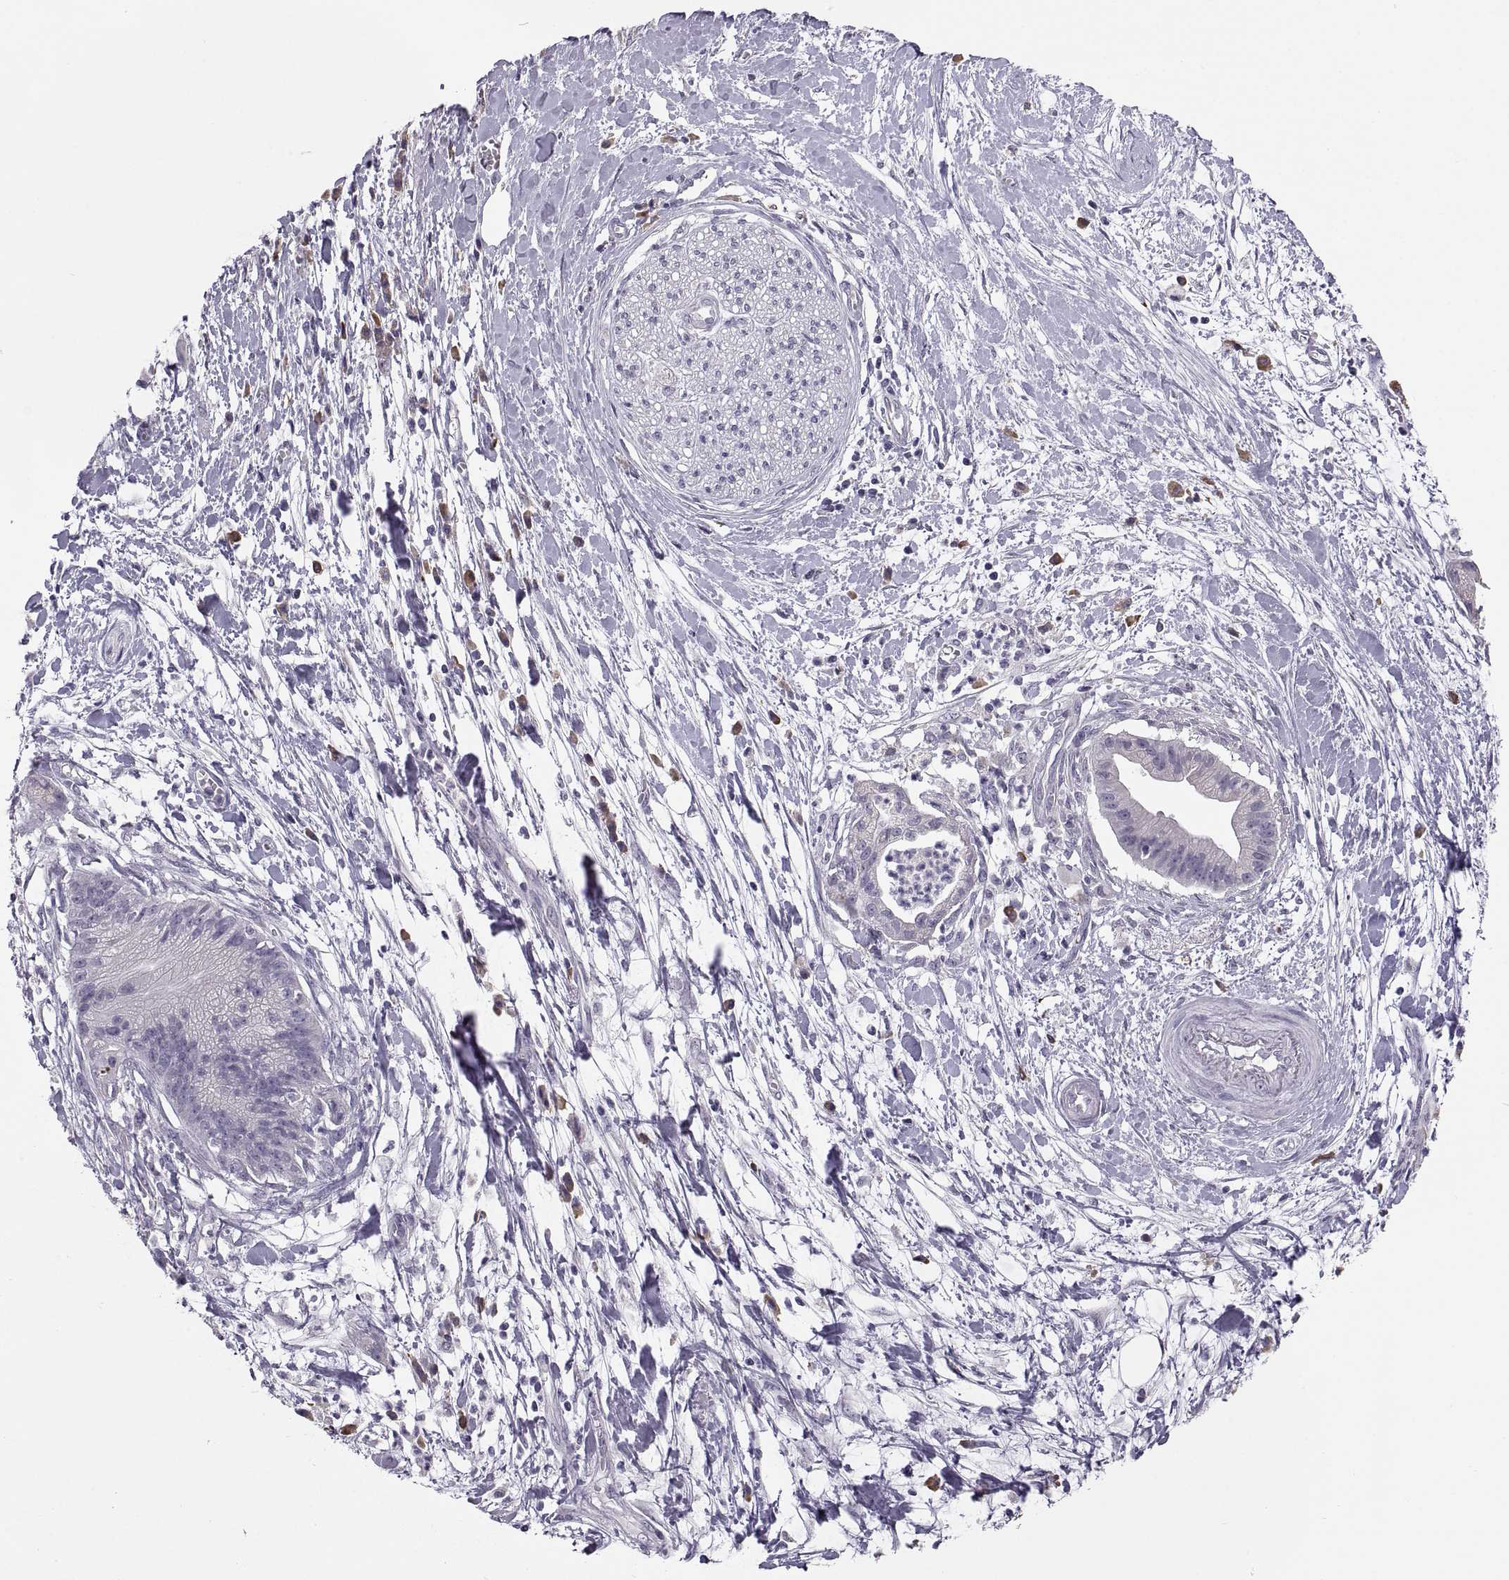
{"staining": {"intensity": "negative", "quantity": "none", "location": "none"}, "tissue": "pancreatic cancer", "cell_type": "Tumor cells", "image_type": "cancer", "snomed": [{"axis": "morphology", "description": "Normal tissue, NOS"}, {"axis": "morphology", "description": "Adenocarcinoma, NOS"}, {"axis": "topography", "description": "Lymph node"}, {"axis": "topography", "description": "Pancreas"}], "caption": "DAB immunohistochemical staining of human pancreatic adenocarcinoma reveals no significant expression in tumor cells.", "gene": "MAGEB18", "patient": {"sex": "female", "age": 58}}